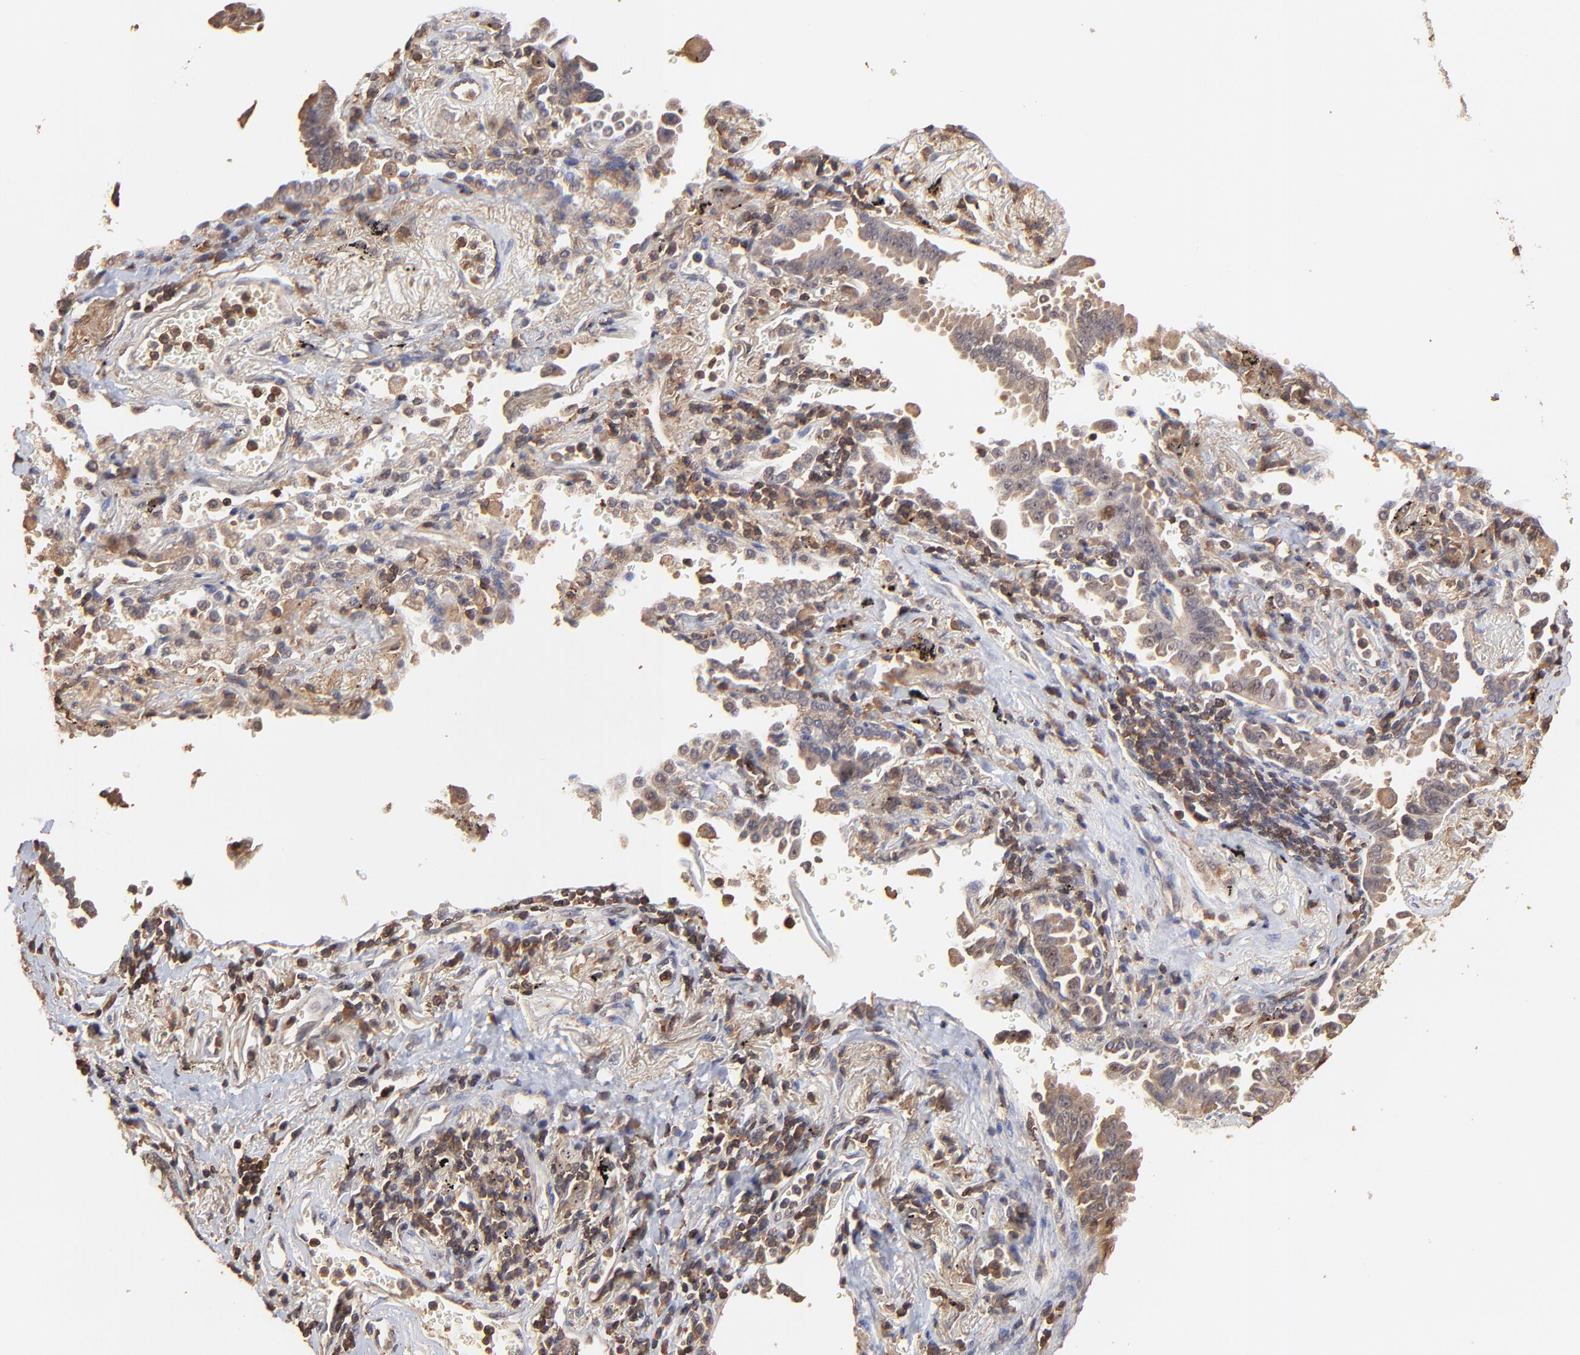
{"staining": {"intensity": "weak", "quantity": ">75%", "location": "cytoplasmic/membranous"}, "tissue": "lung cancer", "cell_type": "Tumor cells", "image_type": "cancer", "snomed": [{"axis": "morphology", "description": "Adenocarcinoma, NOS"}, {"axis": "topography", "description": "Lung"}], "caption": "DAB (3,3'-diaminobenzidine) immunohistochemical staining of human lung adenocarcinoma displays weak cytoplasmic/membranous protein expression in about >75% of tumor cells. Using DAB (3,3'-diaminobenzidine) (brown) and hematoxylin (blue) stains, captured at high magnification using brightfield microscopy.", "gene": "STON2", "patient": {"sex": "female", "age": 64}}